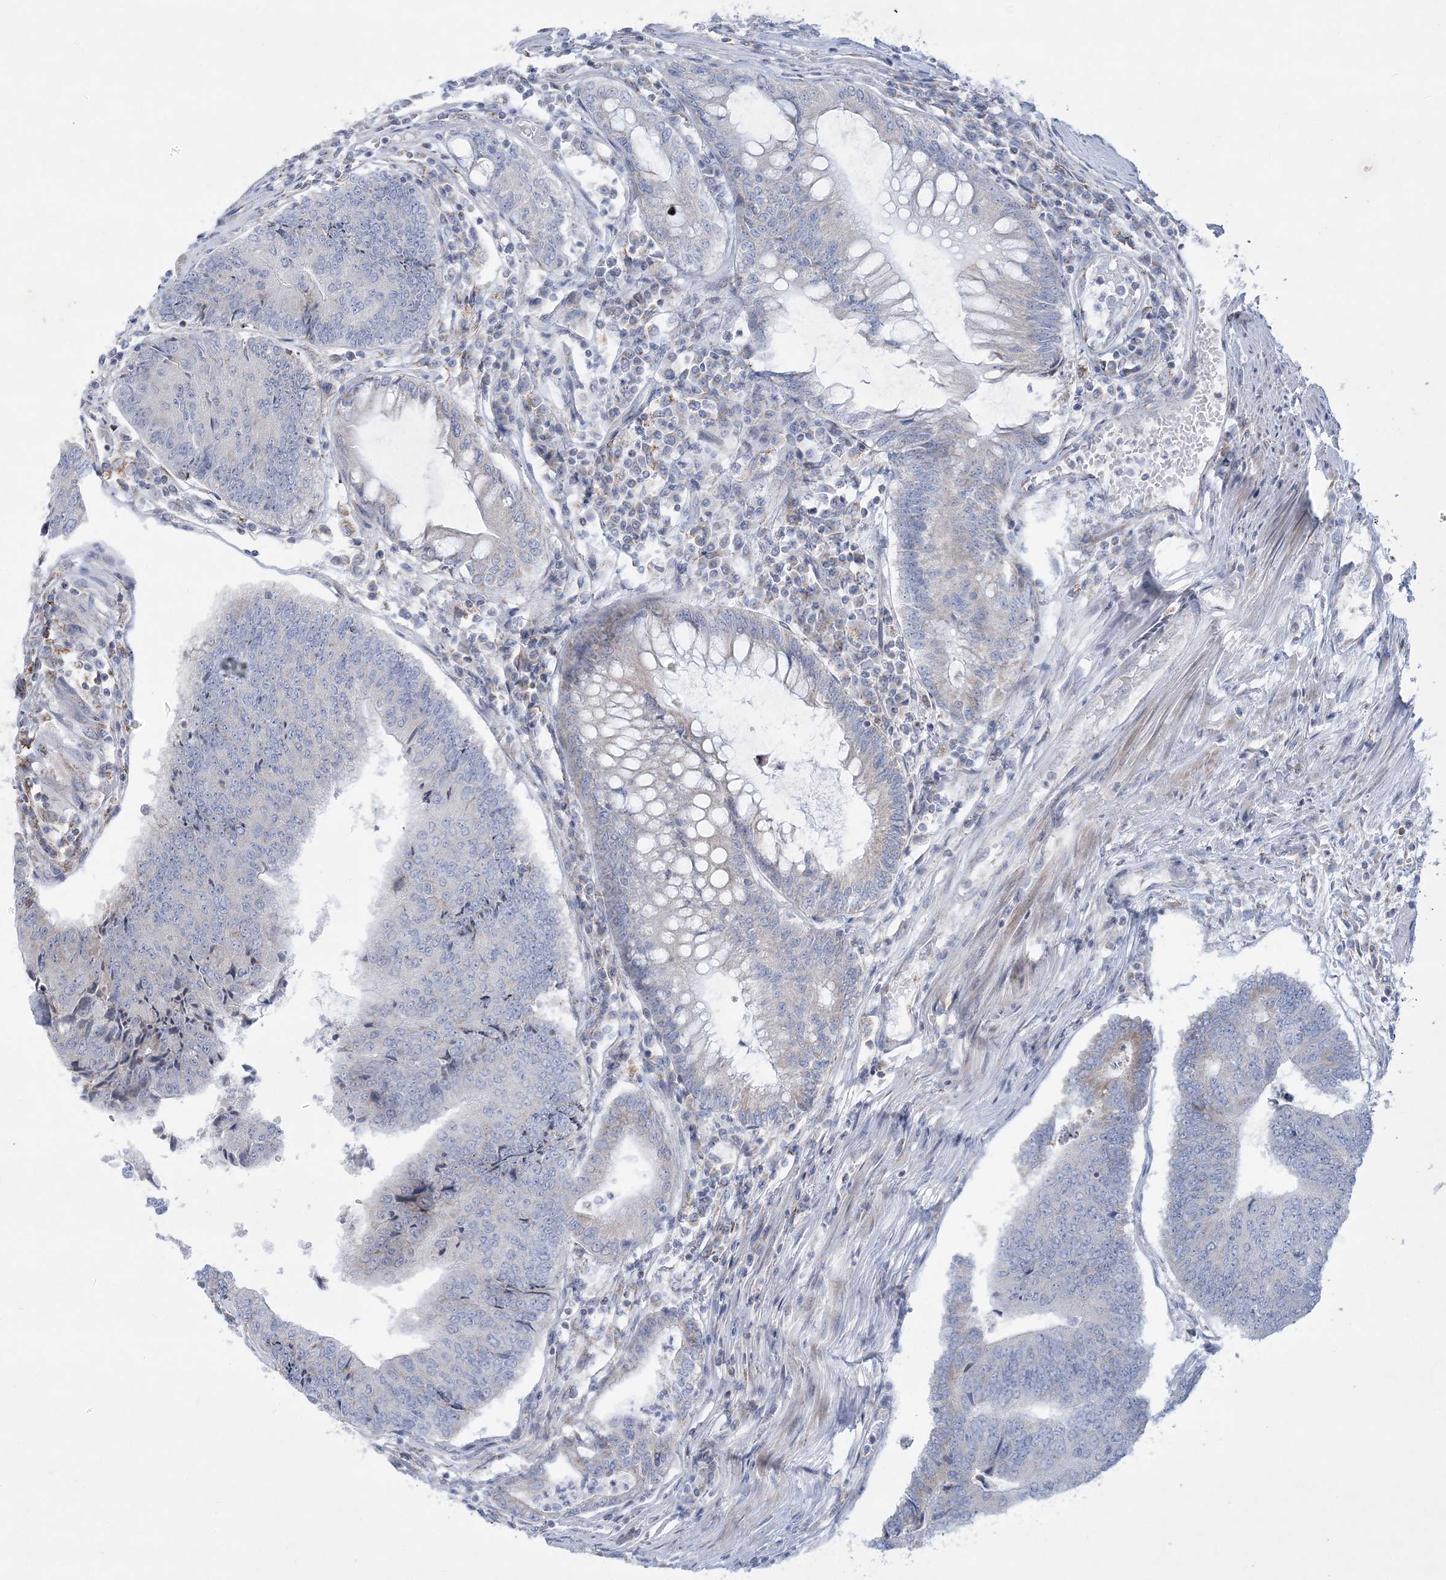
{"staining": {"intensity": "negative", "quantity": "none", "location": "none"}, "tissue": "colorectal cancer", "cell_type": "Tumor cells", "image_type": "cancer", "snomed": [{"axis": "morphology", "description": "Adenocarcinoma, NOS"}, {"axis": "topography", "description": "Colon"}], "caption": "Human colorectal adenocarcinoma stained for a protein using IHC shows no staining in tumor cells.", "gene": "TBC1D7", "patient": {"sex": "female", "age": 67}}